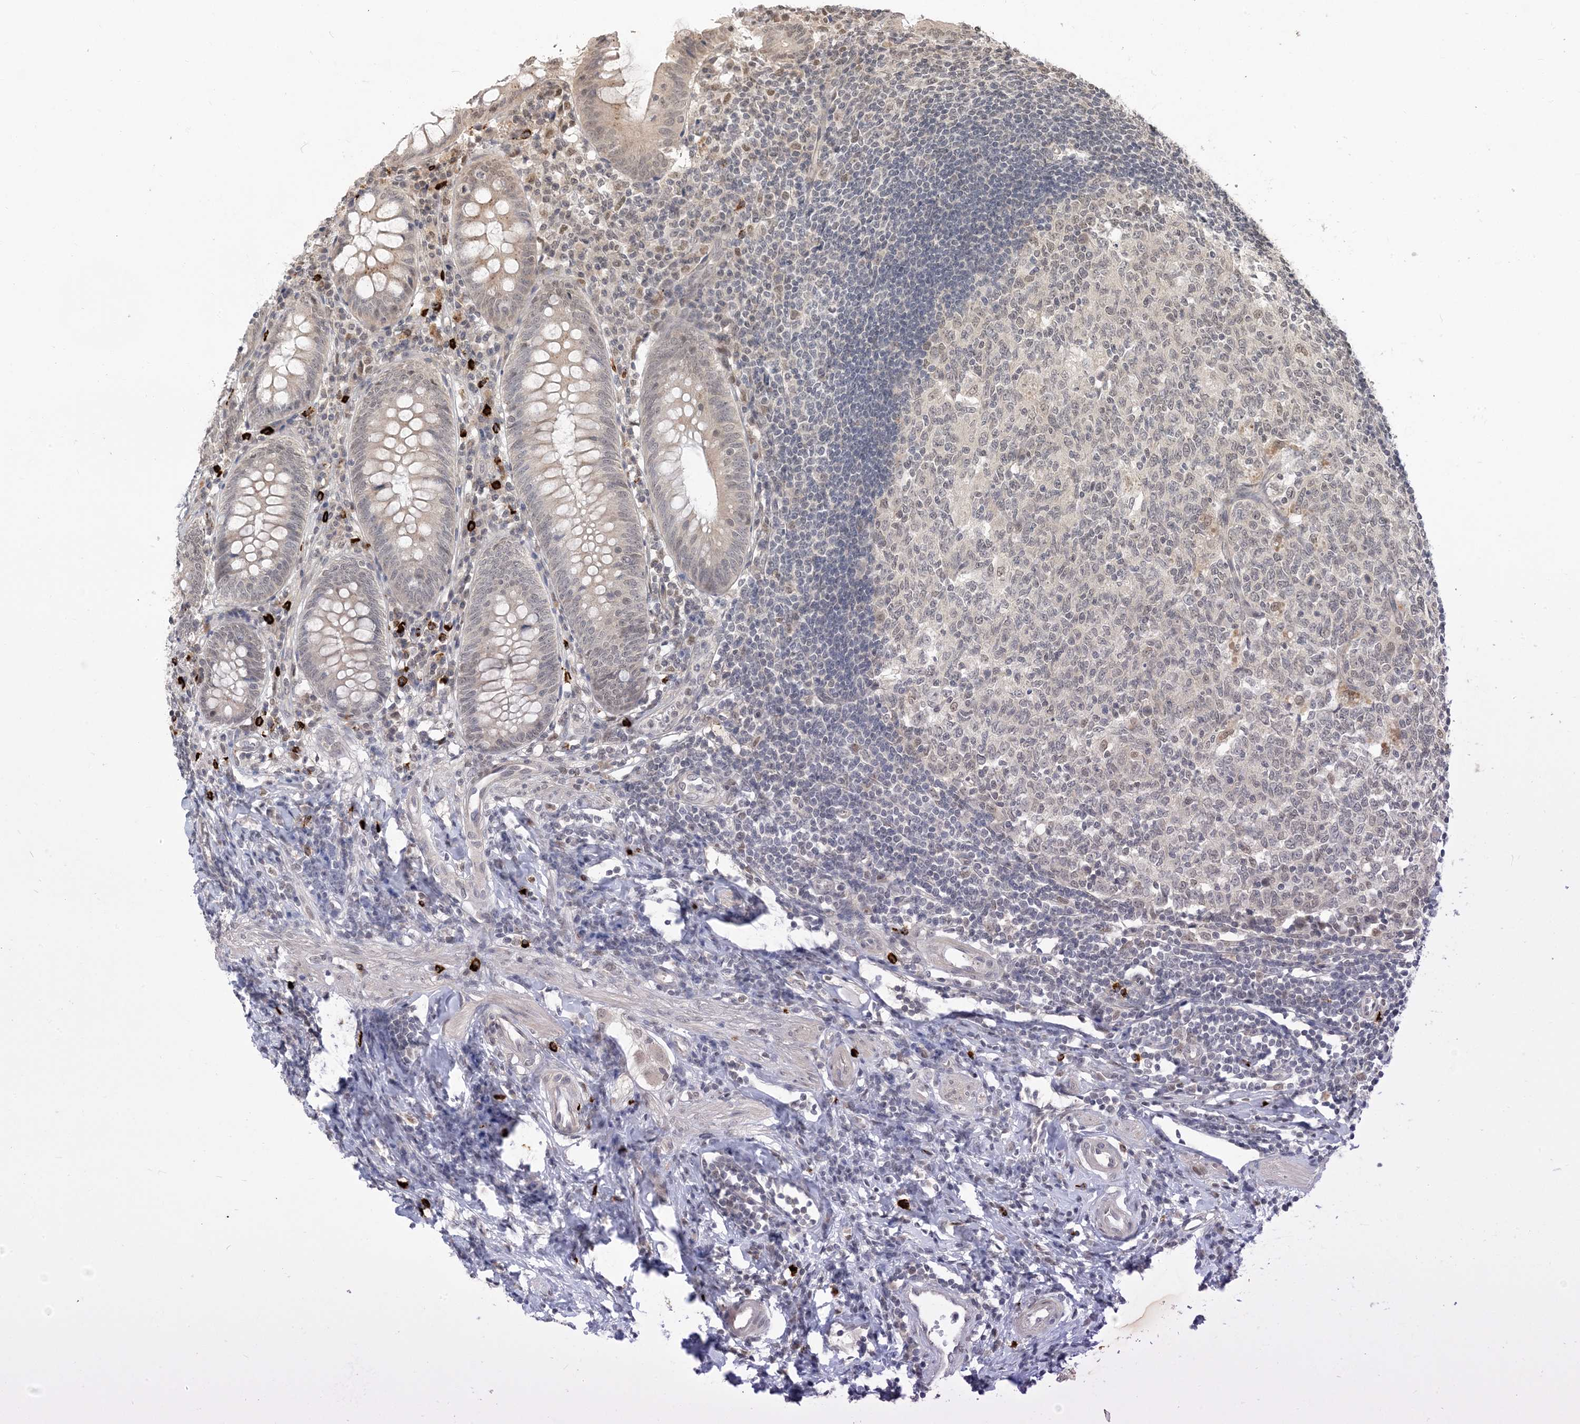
{"staining": {"intensity": "weak", "quantity": "25%-75%", "location": "cytoplasmic/membranous"}, "tissue": "appendix", "cell_type": "Glandular cells", "image_type": "normal", "snomed": [{"axis": "morphology", "description": "Normal tissue, NOS"}, {"axis": "topography", "description": "Appendix"}], "caption": "Immunohistochemistry (DAB (3,3'-diaminobenzidine)) staining of normal human appendix displays weak cytoplasmic/membranous protein positivity in approximately 25%-75% of glandular cells.", "gene": "RANBP9", "patient": {"sex": "female", "age": 54}}